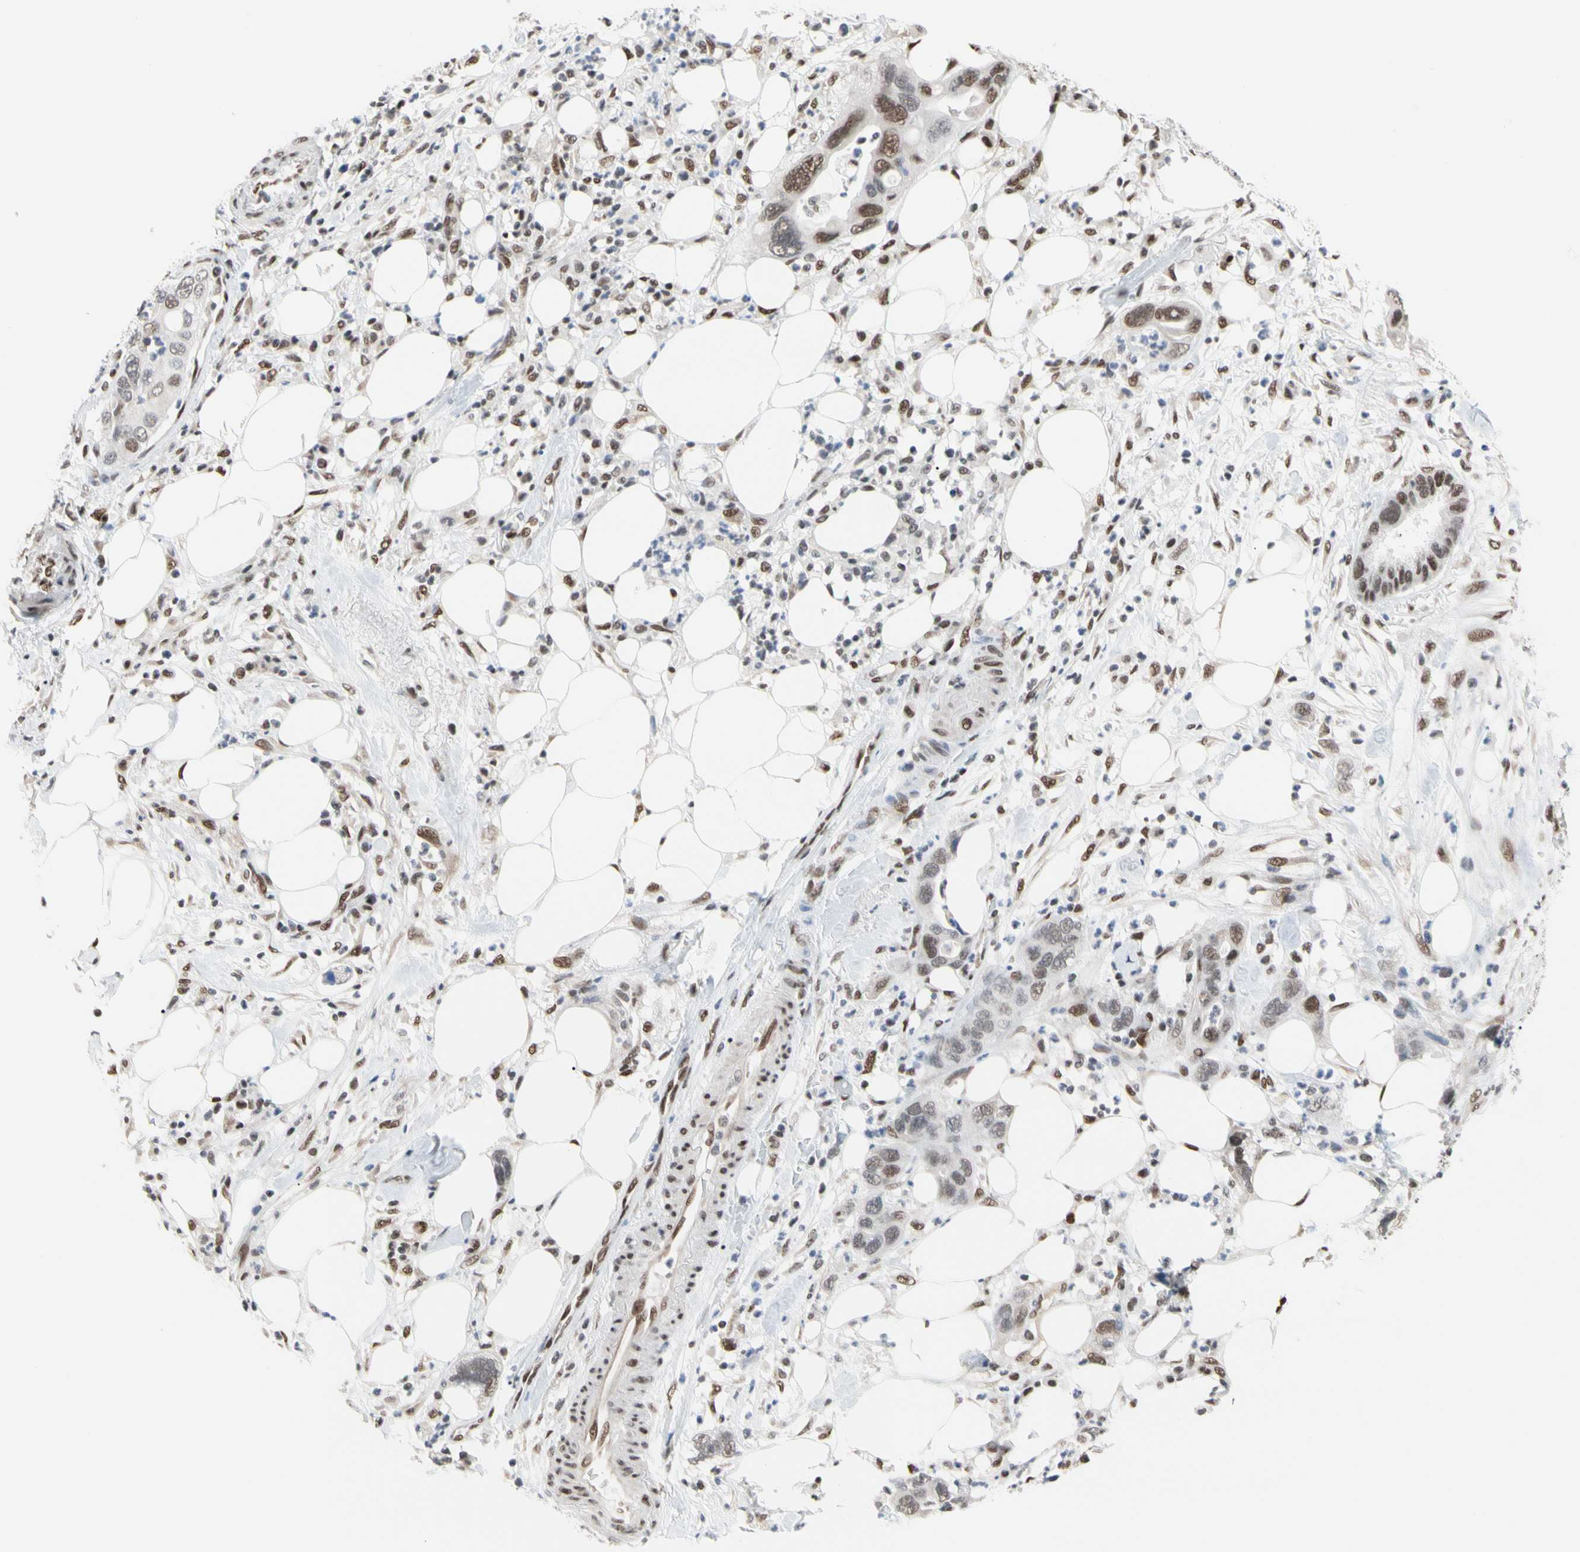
{"staining": {"intensity": "moderate", "quantity": "<25%", "location": "nuclear"}, "tissue": "pancreatic cancer", "cell_type": "Tumor cells", "image_type": "cancer", "snomed": [{"axis": "morphology", "description": "Adenocarcinoma, NOS"}, {"axis": "topography", "description": "Pancreas"}], "caption": "Immunohistochemical staining of pancreatic adenocarcinoma displays low levels of moderate nuclear protein positivity in approximately <25% of tumor cells.", "gene": "FAM98B", "patient": {"sex": "female", "age": 71}}